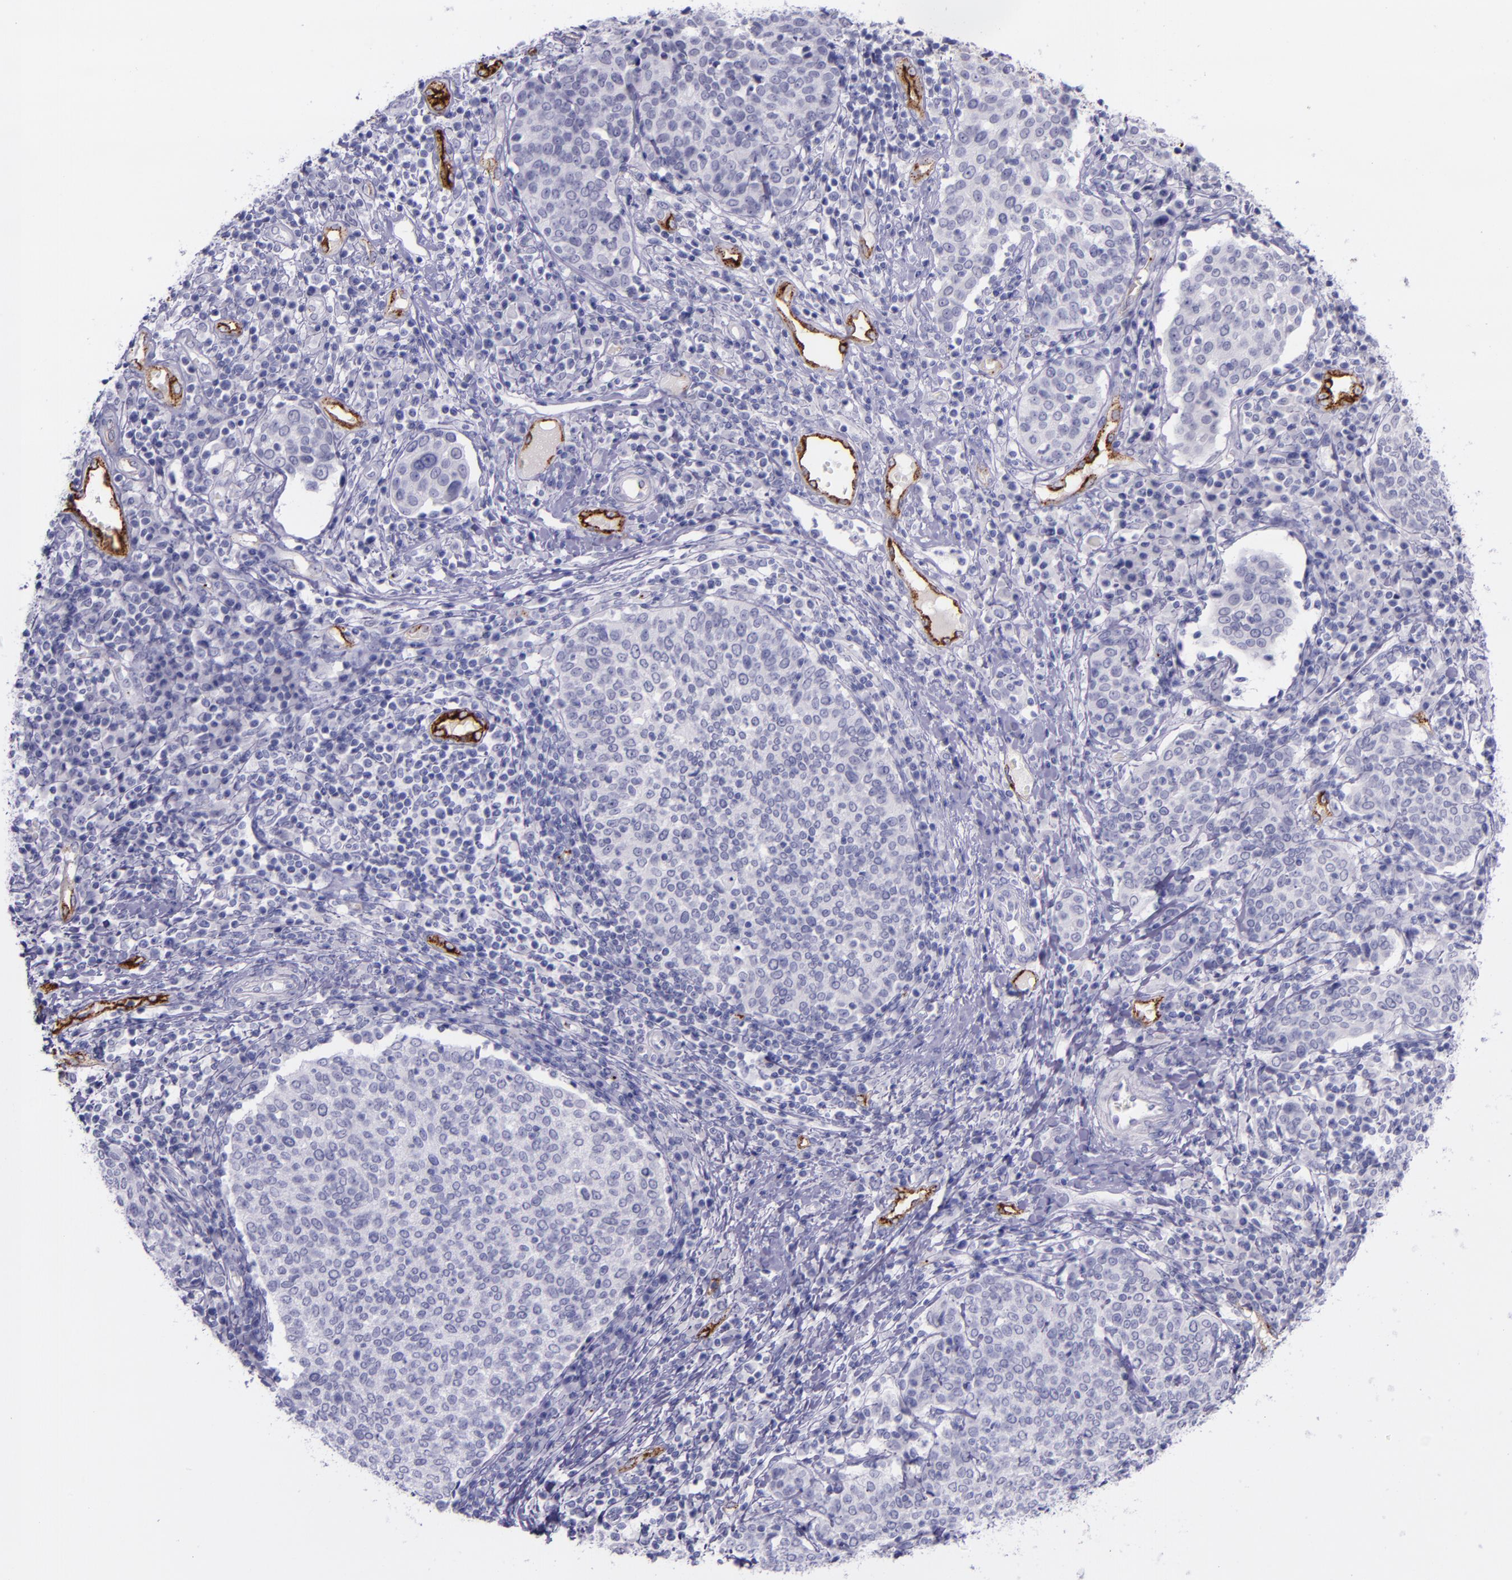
{"staining": {"intensity": "negative", "quantity": "none", "location": "none"}, "tissue": "cervical cancer", "cell_type": "Tumor cells", "image_type": "cancer", "snomed": [{"axis": "morphology", "description": "Squamous cell carcinoma, NOS"}, {"axis": "topography", "description": "Cervix"}], "caption": "DAB immunohistochemical staining of human cervical squamous cell carcinoma exhibits no significant staining in tumor cells.", "gene": "SELE", "patient": {"sex": "female", "age": 40}}